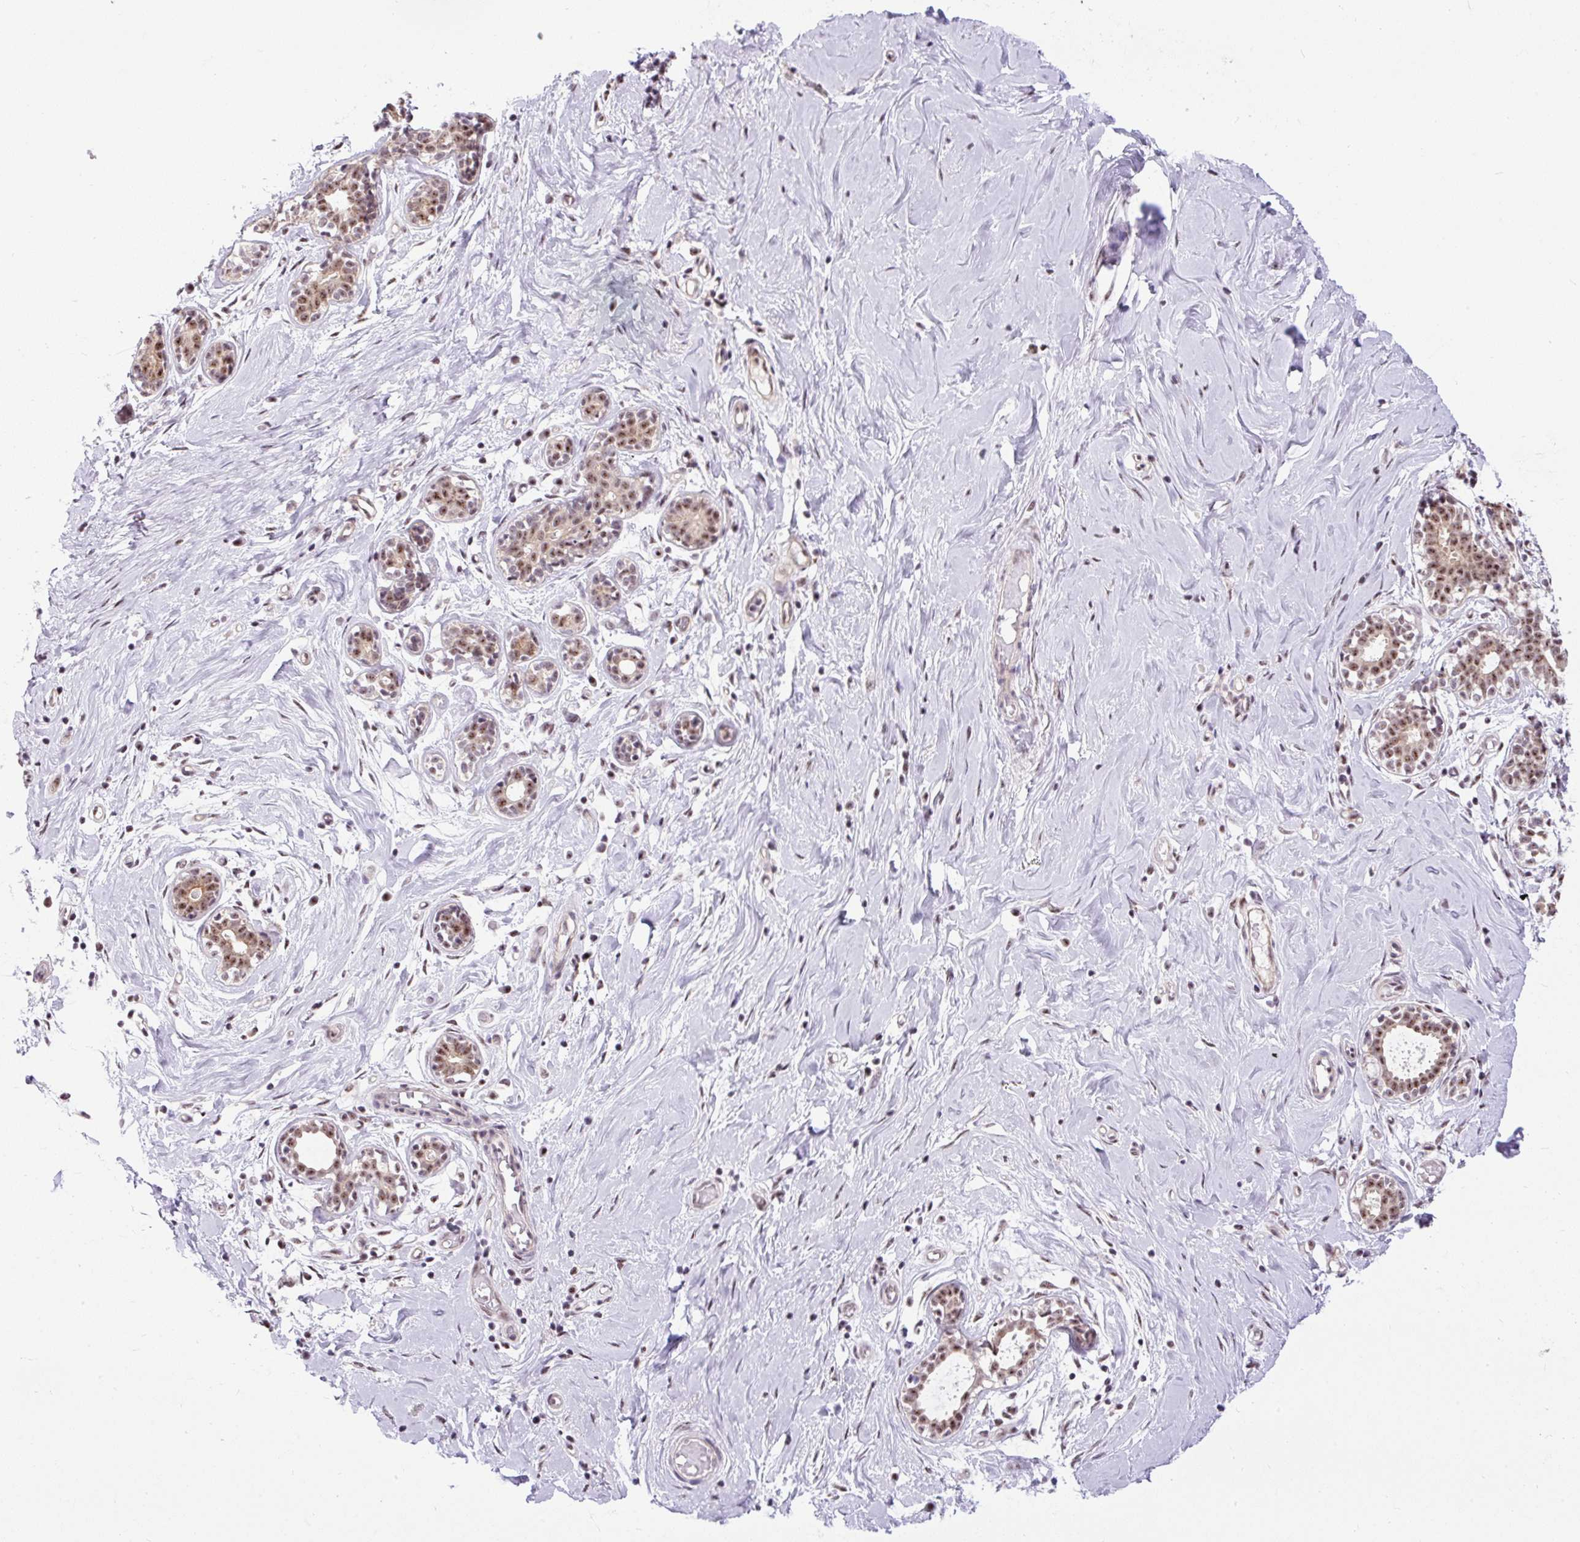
{"staining": {"intensity": "negative", "quantity": "none", "location": "none"}, "tissue": "breast", "cell_type": "Adipocytes", "image_type": "normal", "snomed": [{"axis": "morphology", "description": "Normal tissue, NOS"}, {"axis": "topography", "description": "Breast"}], "caption": "High power microscopy photomicrograph of an immunohistochemistry (IHC) image of normal breast, revealing no significant positivity in adipocytes.", "gene": "SMC5", "patient": {"sex": "female", "age": 27}}